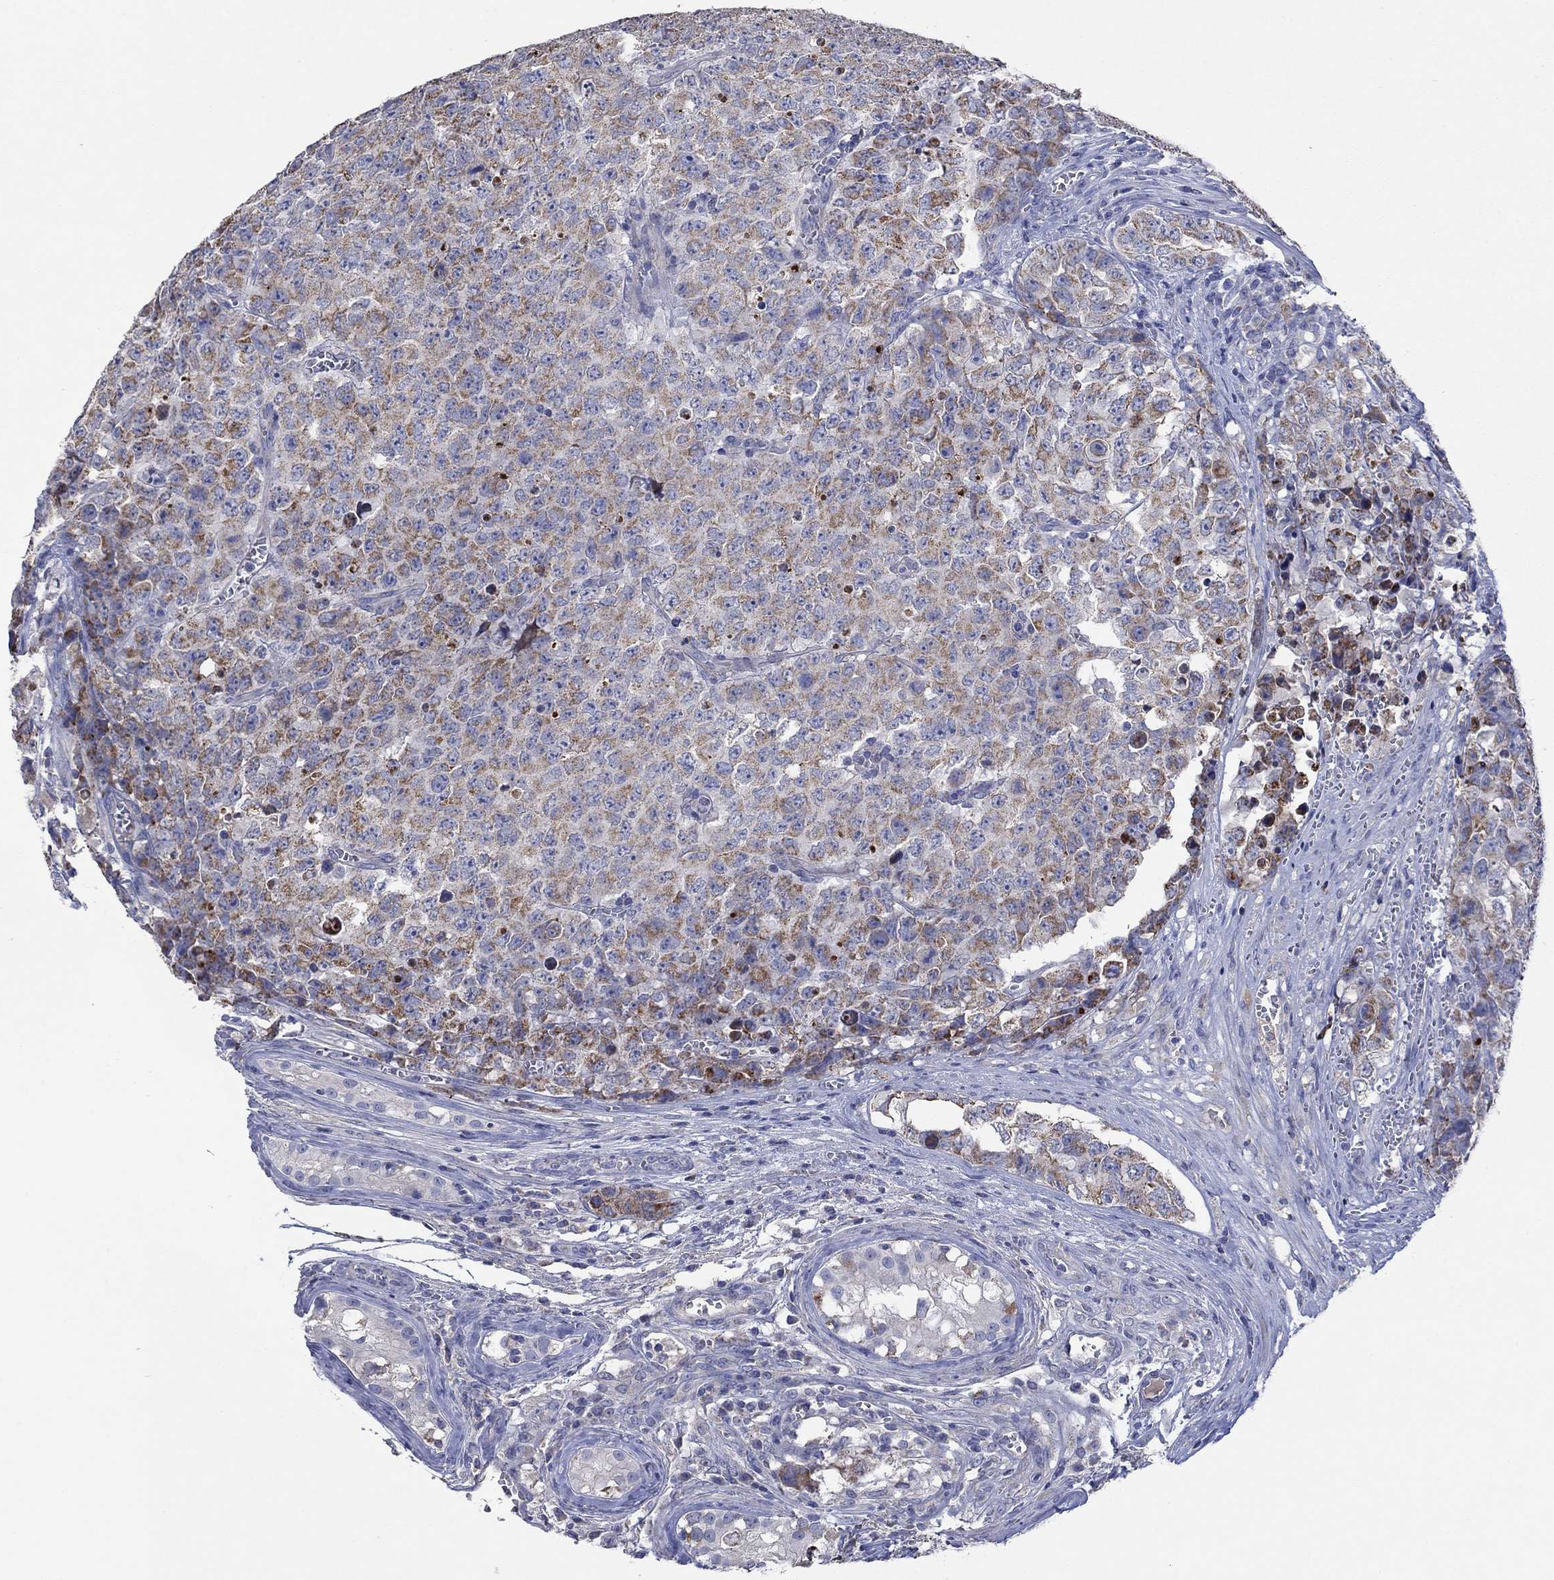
{"staining": {"intensity": "moderate", "quantity": ">75%", "location": "cytoplasmic/membranous"}, "tissue": "testis cancer", "cell_type": "Tumor cells", "image_type": "cancer", "snomed": [{"axis": "morphology", "description": "Carcinoma, Embryonal, NOS"}, {"axis": "topography", "description": "Testis"}], "caption": "The micrograph exhibits staining of testis cancer, revealing moderate cytoplasmic/membranous protein staining (brown color) within tumor cells. (DAB IHC with brightfield microscopy, high magnification).", "gene": "CLVS1", "patient": {"sex": "male", "age": 23}}